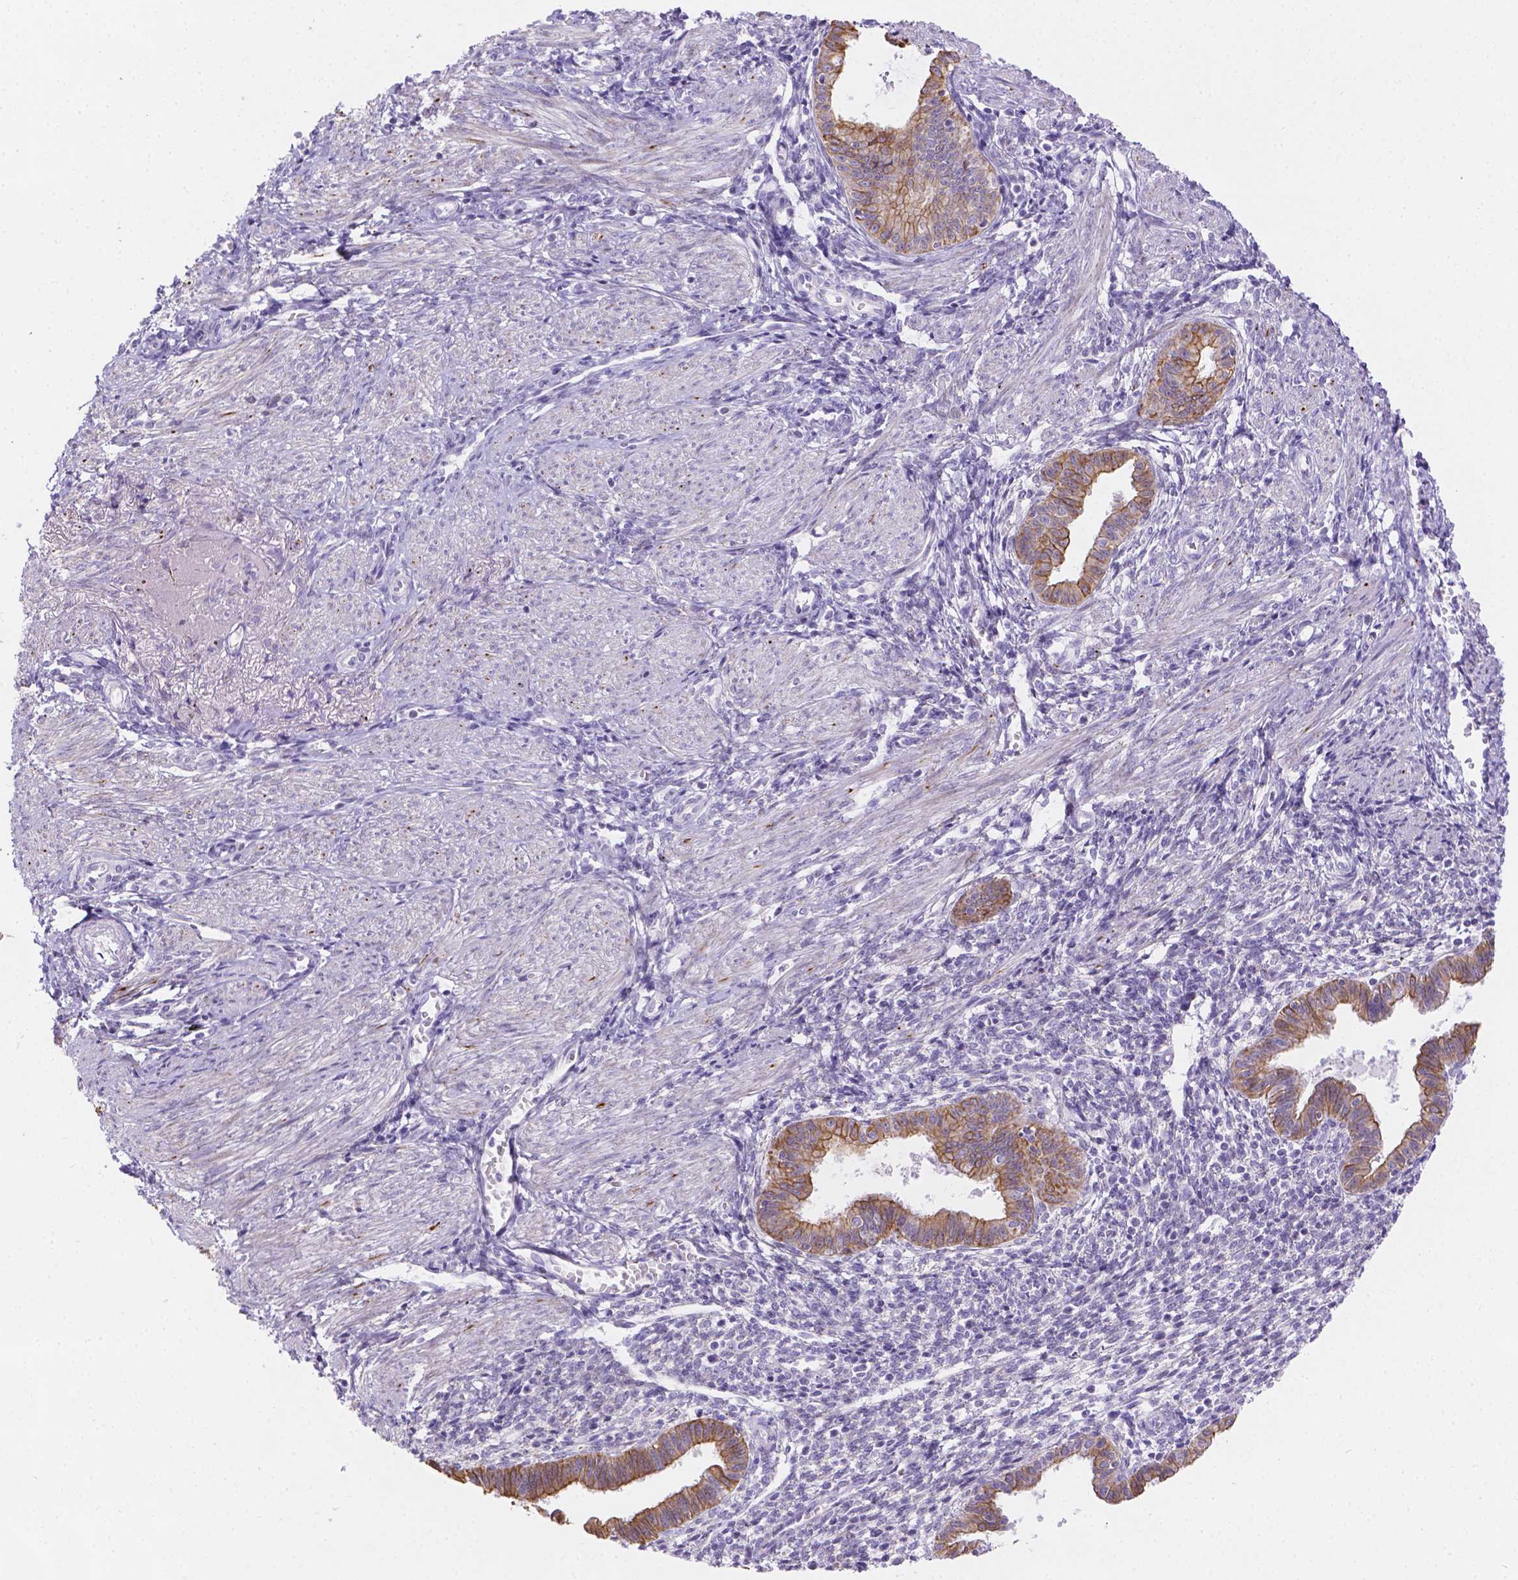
{"staining": {"intensity": "negative", "quantity": "none", "location": "none"}, "tissue": "endometrium", "cell_type": "Cells in endometrial stroma", "image_type": "normal", "snomed": [{"axis": "morphology", "description": "Normal tissue, NOS"}, {"axis": "topography", "description": "Endometrium"}], "caption": "A histopathology image of human endometrium is negative for staining in cells in endometrial stroma. Nuclei are stained in blue.", "gene": "DMWD", "patient": {"sex": "female", "age": 37}}